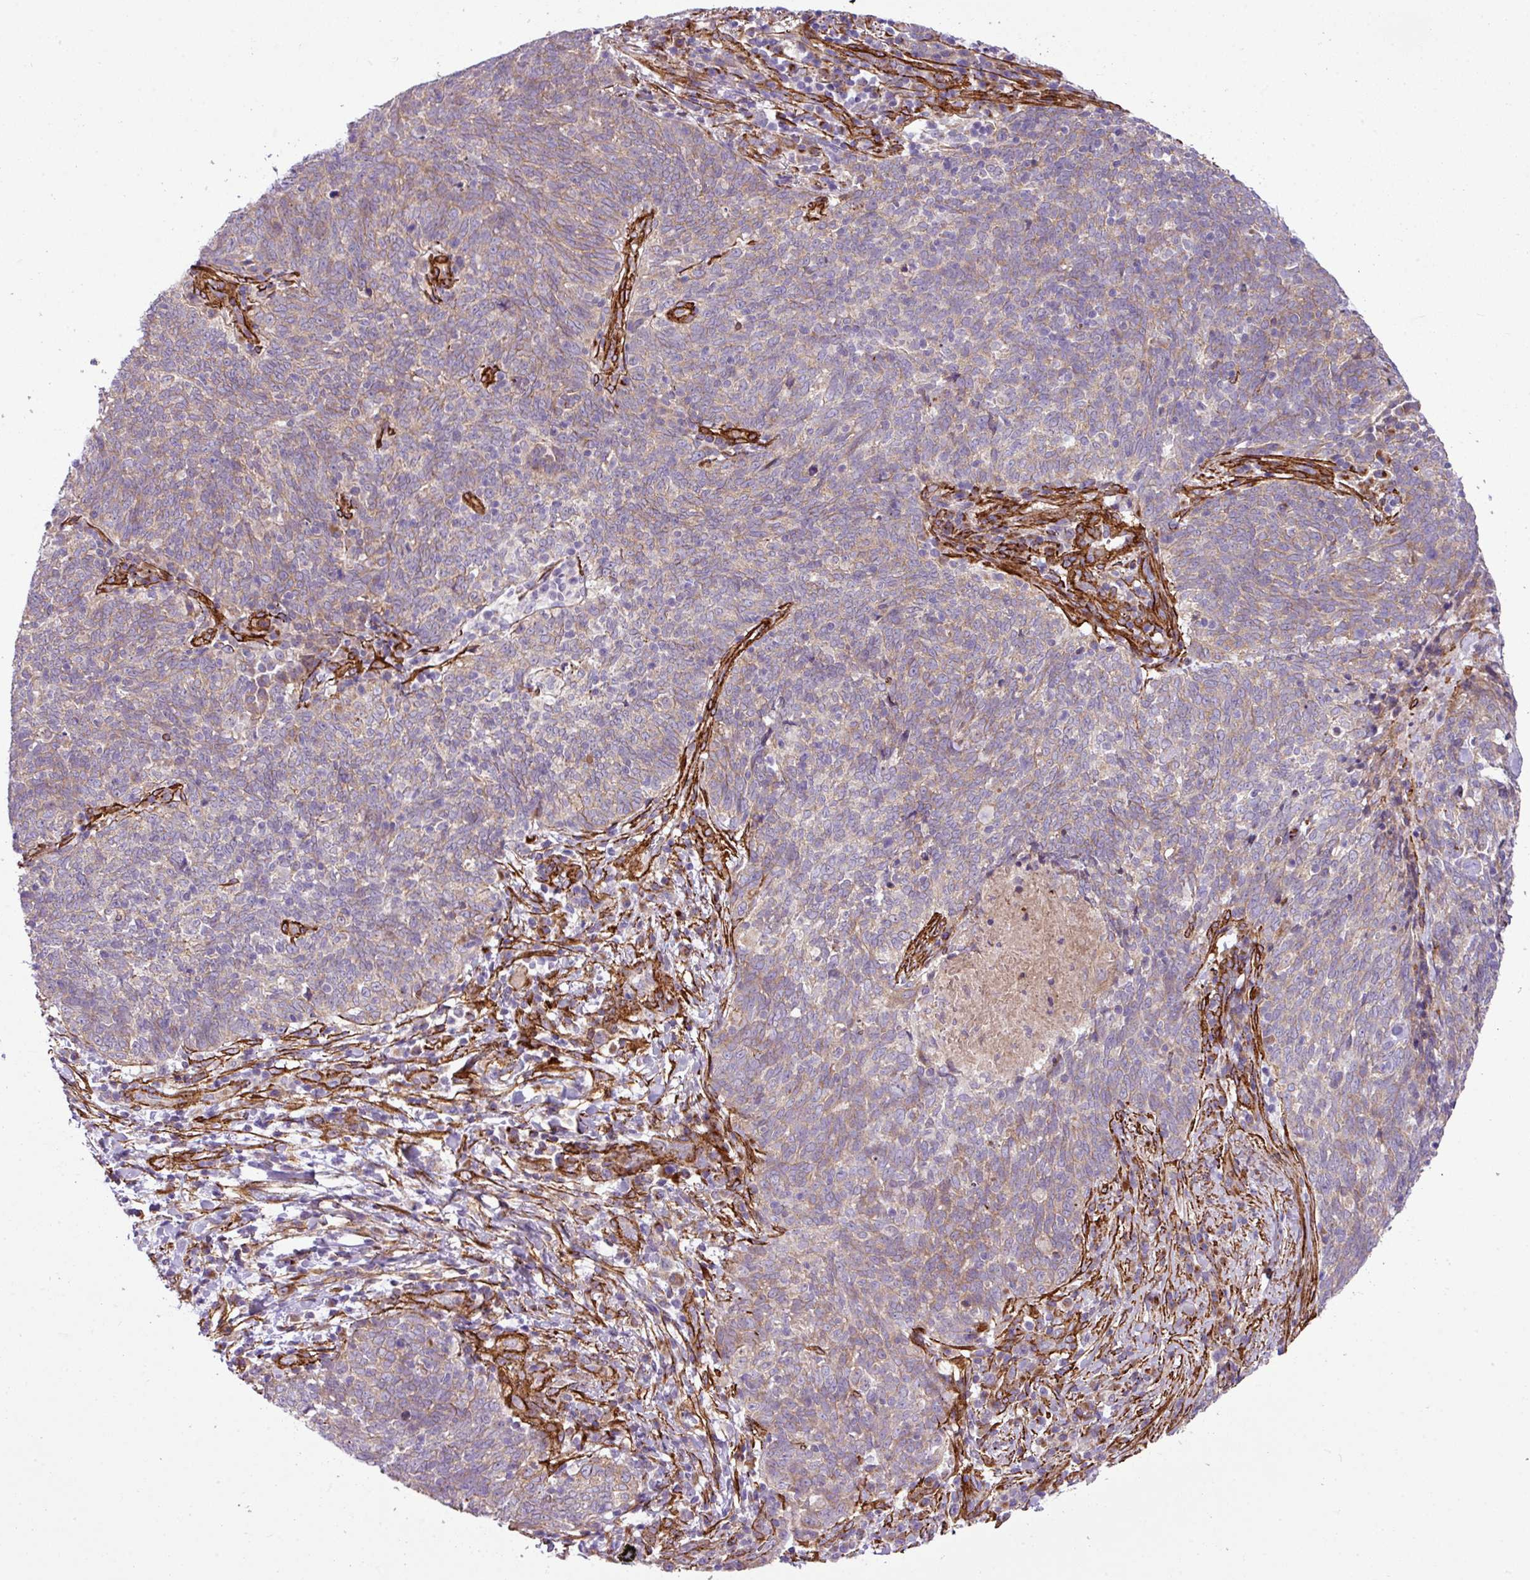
{"staining": {"intensity": "moderate", "quantity": "25%-75%", "location": "cytoplasmic/membranous"}, "tissue": "lung cancer", "cell_type": "Tumor cells", "image_type": "cancer", "snomed": [{"axis": "morphology", "description": "Squamous cell carcinoma, NOS"}, {"axis": "topography", "description": "Lung"}], "caption": "Protein staining reveals moderate cytoplasmic/membranous positivity in approximately 25%-75% of tumor cells in lung cancer. (DAB IHC with brightfield microscopy, high magnification).", "gene": "FAM47E", "patient": {"sex": "female", "age": 72}}